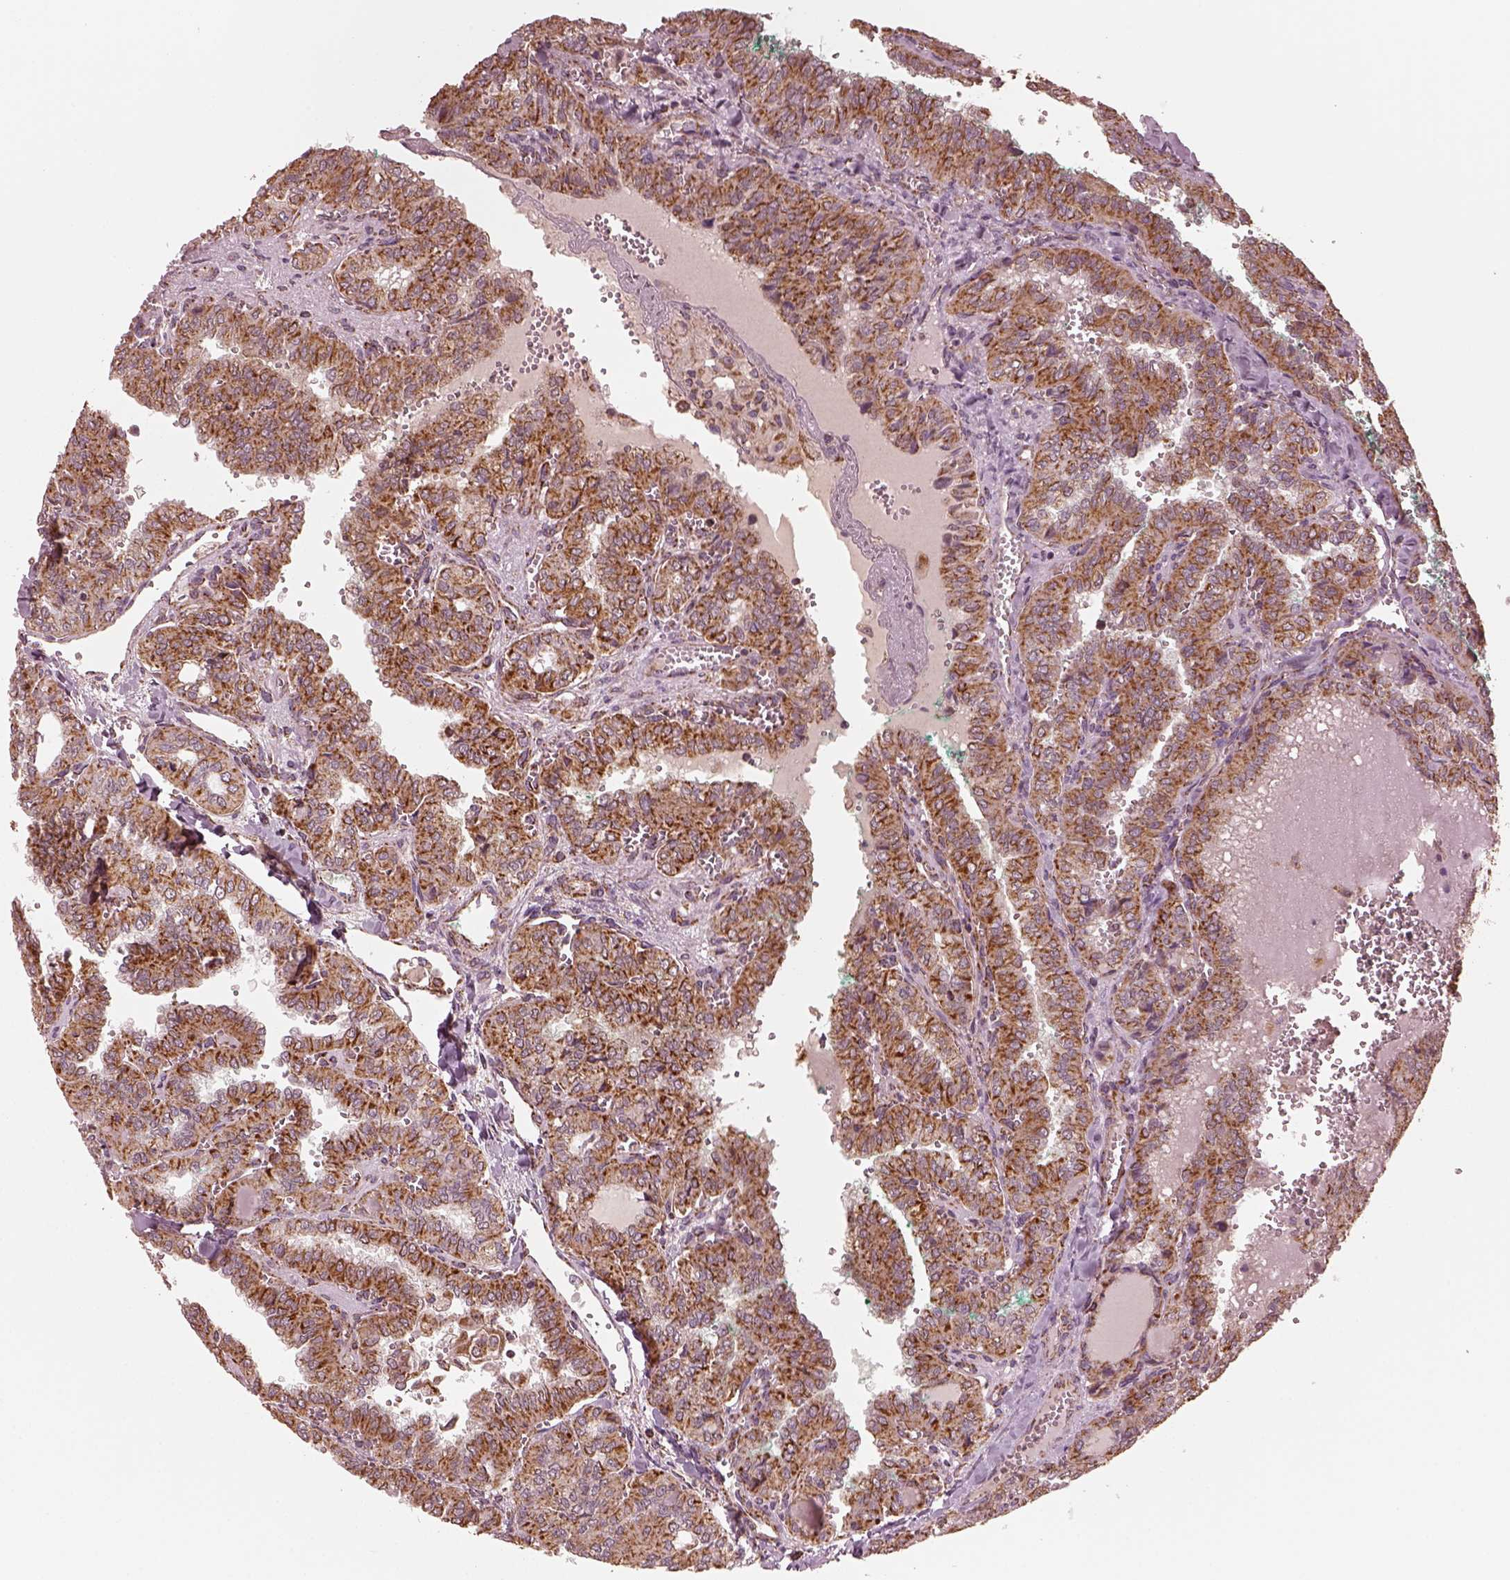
{"staining": {"intensity": "strong", "quantity": "25%-75%", "location": "cytoplasmic/membranous"}, "tissue": "thyroid cancer", "cell_type": "Tumor cells", "image_type": "cancer", "snomed": [{"axis": "morphology", "description": "Papillary adenocarcinoma, NOS"}, {"axis": "topography", "description": "Thyroid gland"}], "caption": "Thyroid papillary adenocarcinoma tissue shows strong cytoplasmic/membranous staining in about 25%-75% of tumor cells", "gene": "NDUFB10", "patient": {"sex": "female", "age": 41}}